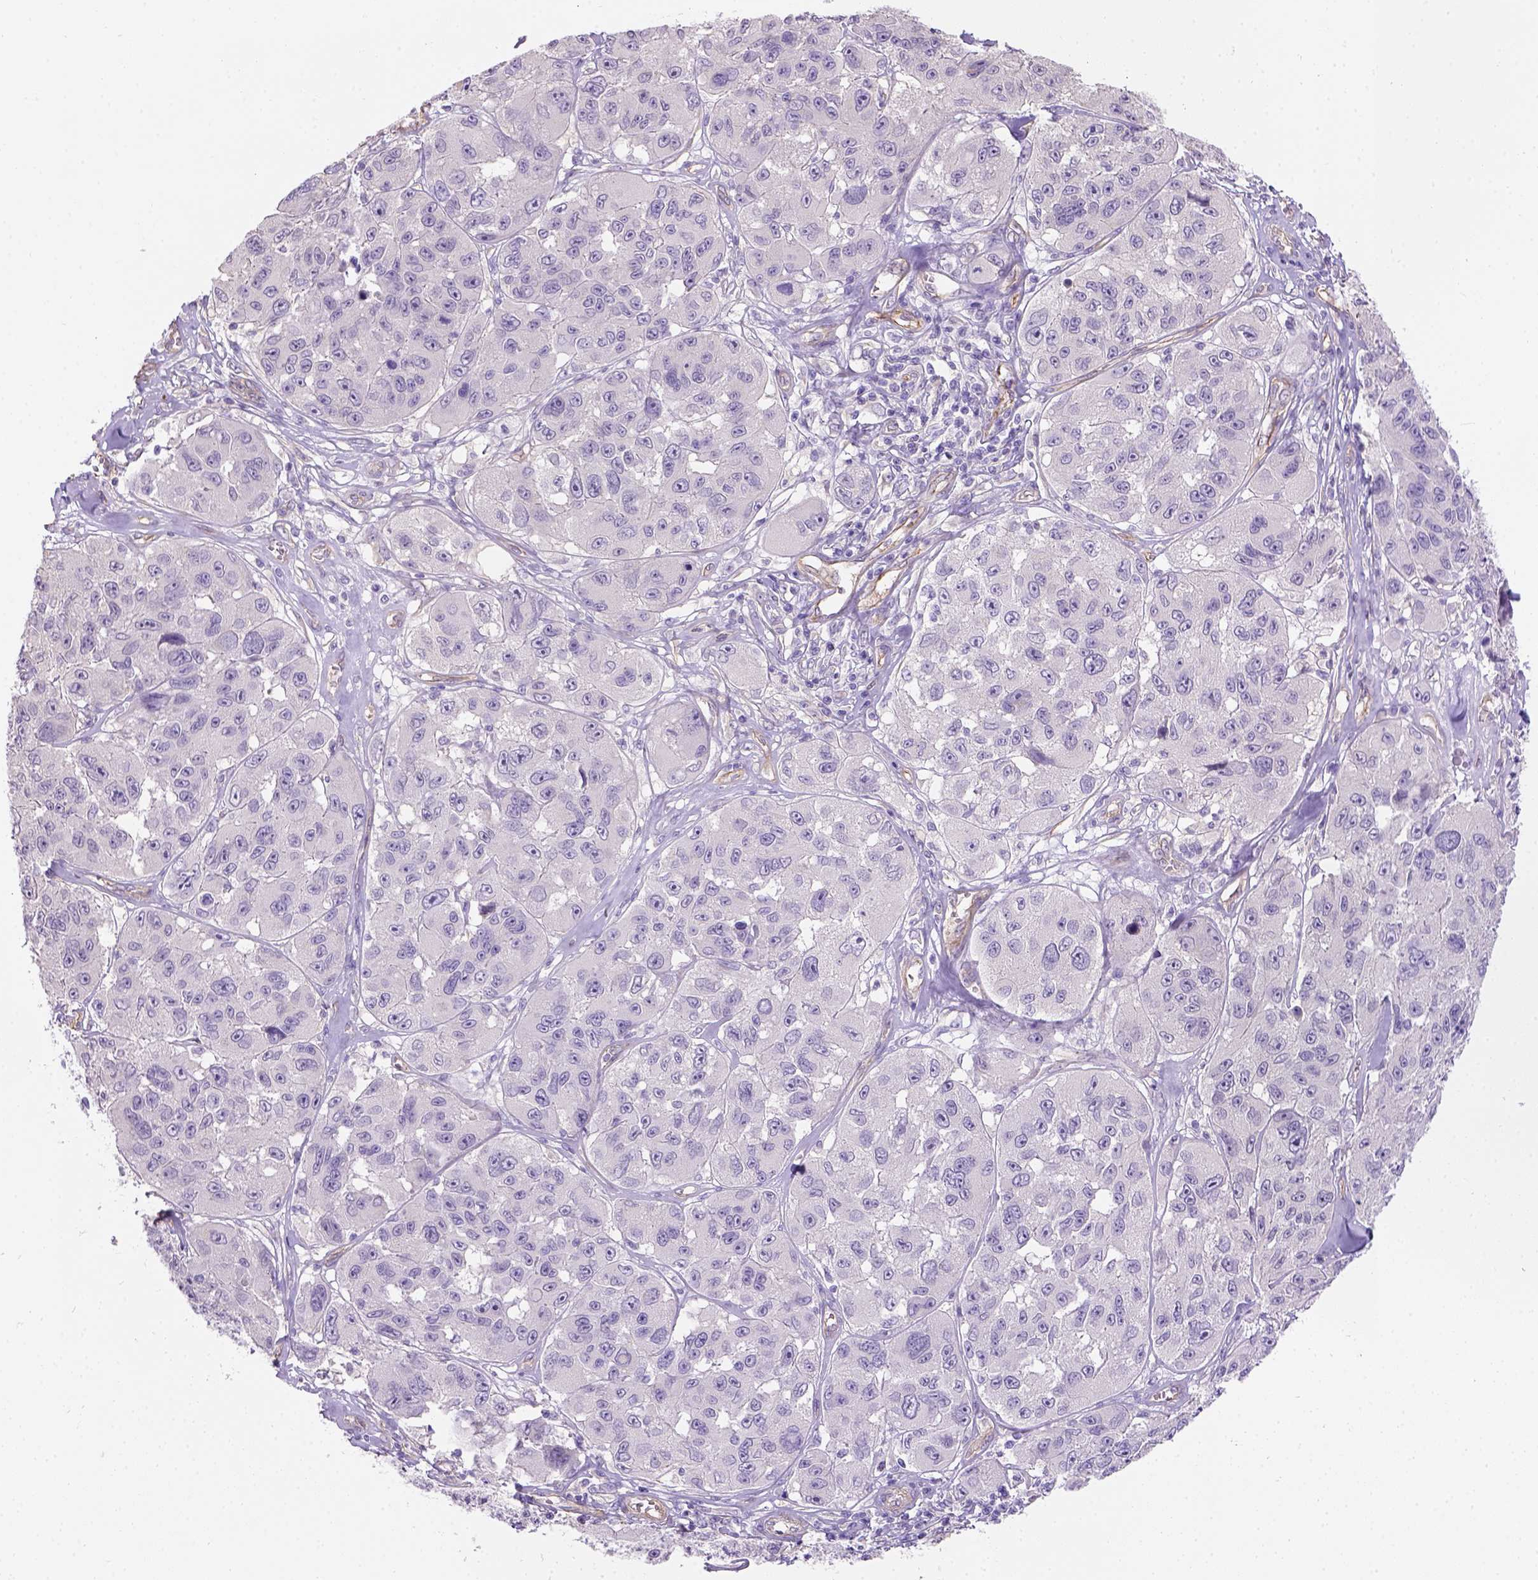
{"staining": {"intensity": "negative", "quantity": "none", "location": "none"}, "tissue": "melanoma", "cell_type": "Tumor cells", "image_type": "cancer", "snomed": [{"axis": "morphology", "description": "Malignant melanoma, NOS"}, {"axis": "topography", "description": "Skin"}], "caption": "The histopathology image demonstrates no significant expression in tumor cells of malignant melanoma.", "gene": "PHF7", "patient": {"sex": "female", "age": 66}}